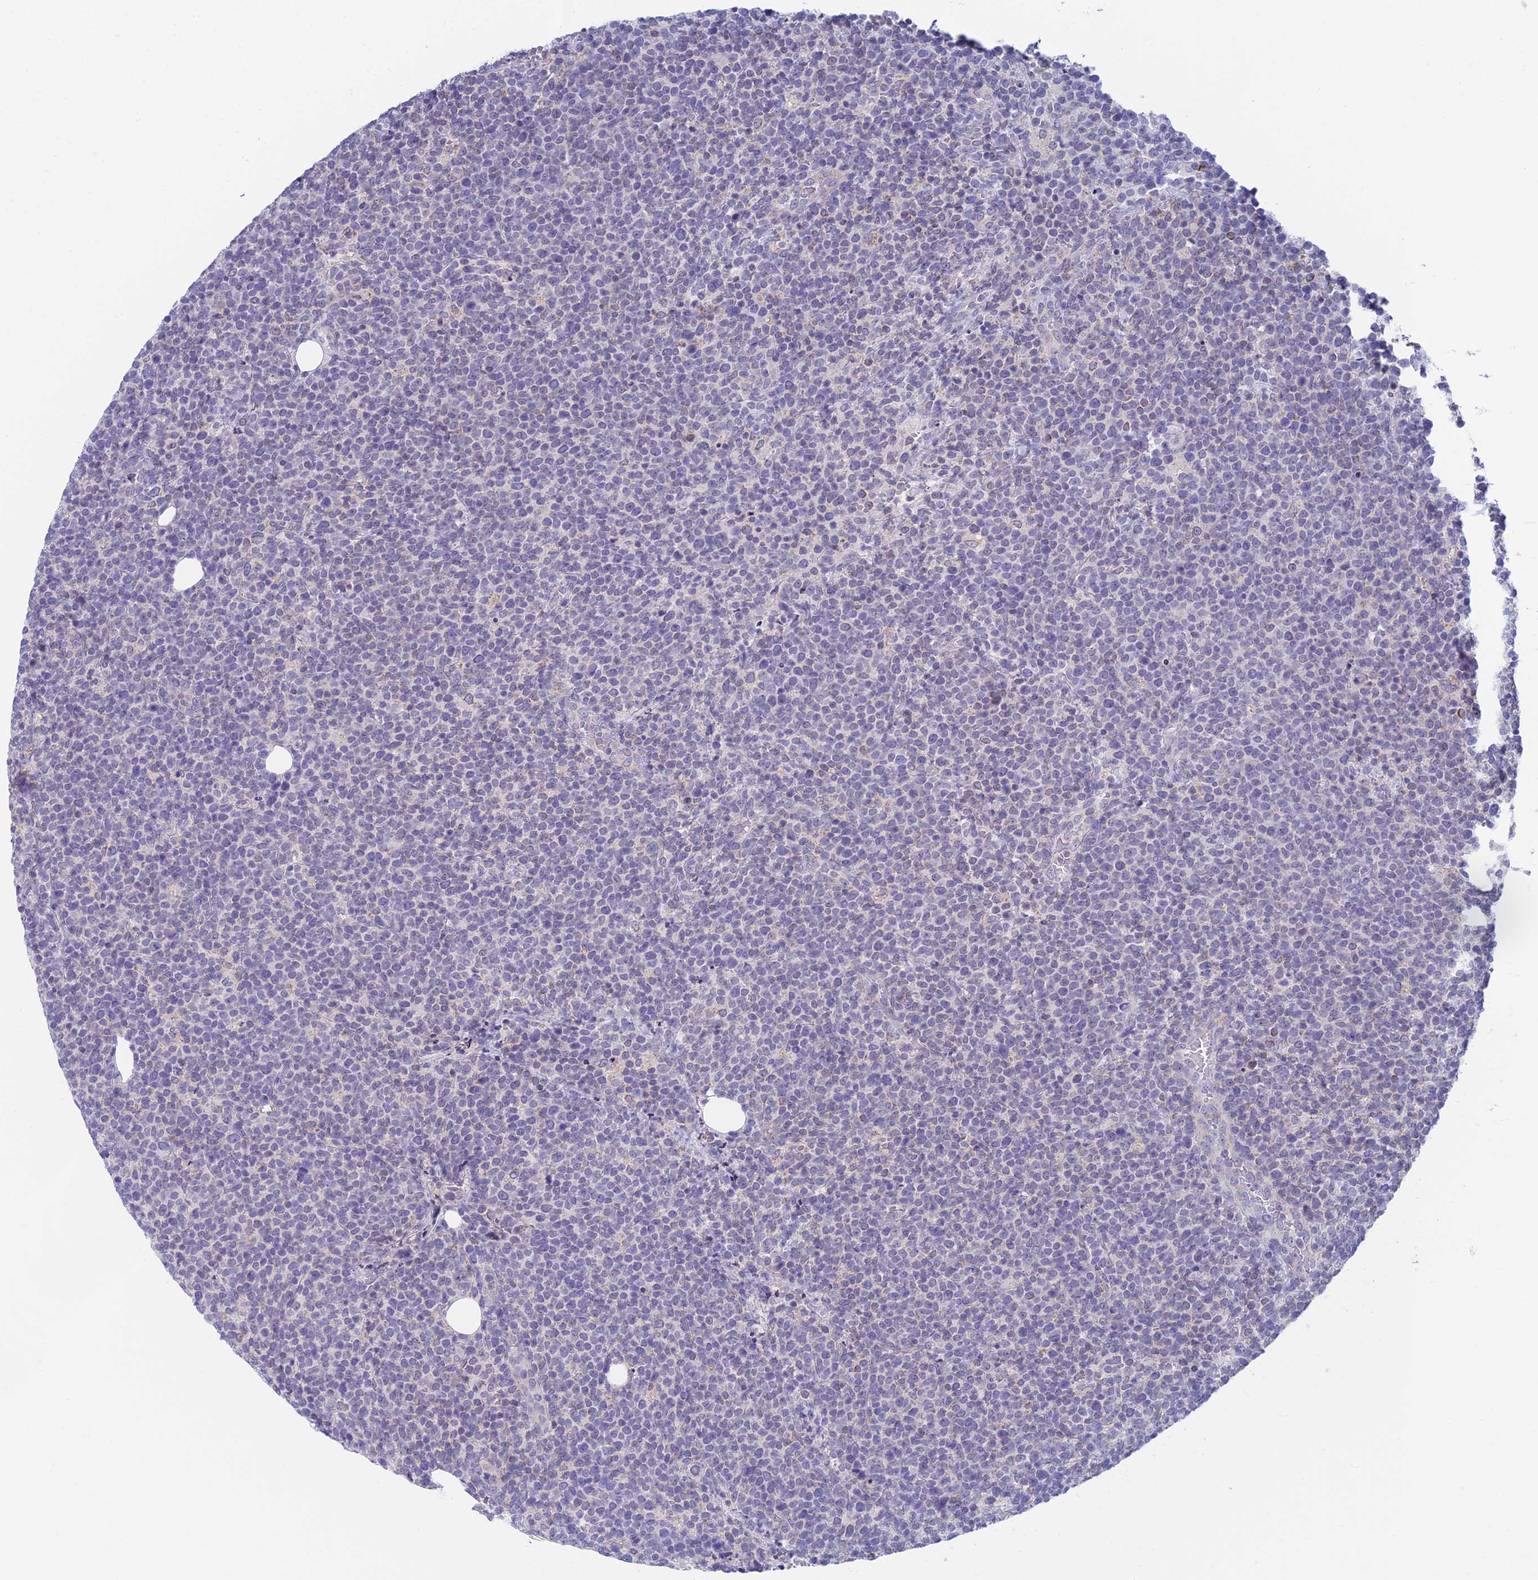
{"staining": {"intensity": "negative", "quantity": "none", "location": "none"}, "tissue": "lymphoma", "cell_type": "Tumor cells", "image_type": "cancer", "snomed": [{"axis": "morphology", "description": "Malignant lymphoma, non-Hodgkin's type, High grade"}, {"axis": "topography", "description": "Lymph node"}], "caption": "Tumor cells show no significant staining in lymphoma.", "gene": "REXO5", "patient": {"sex": "male", "age": 61}}